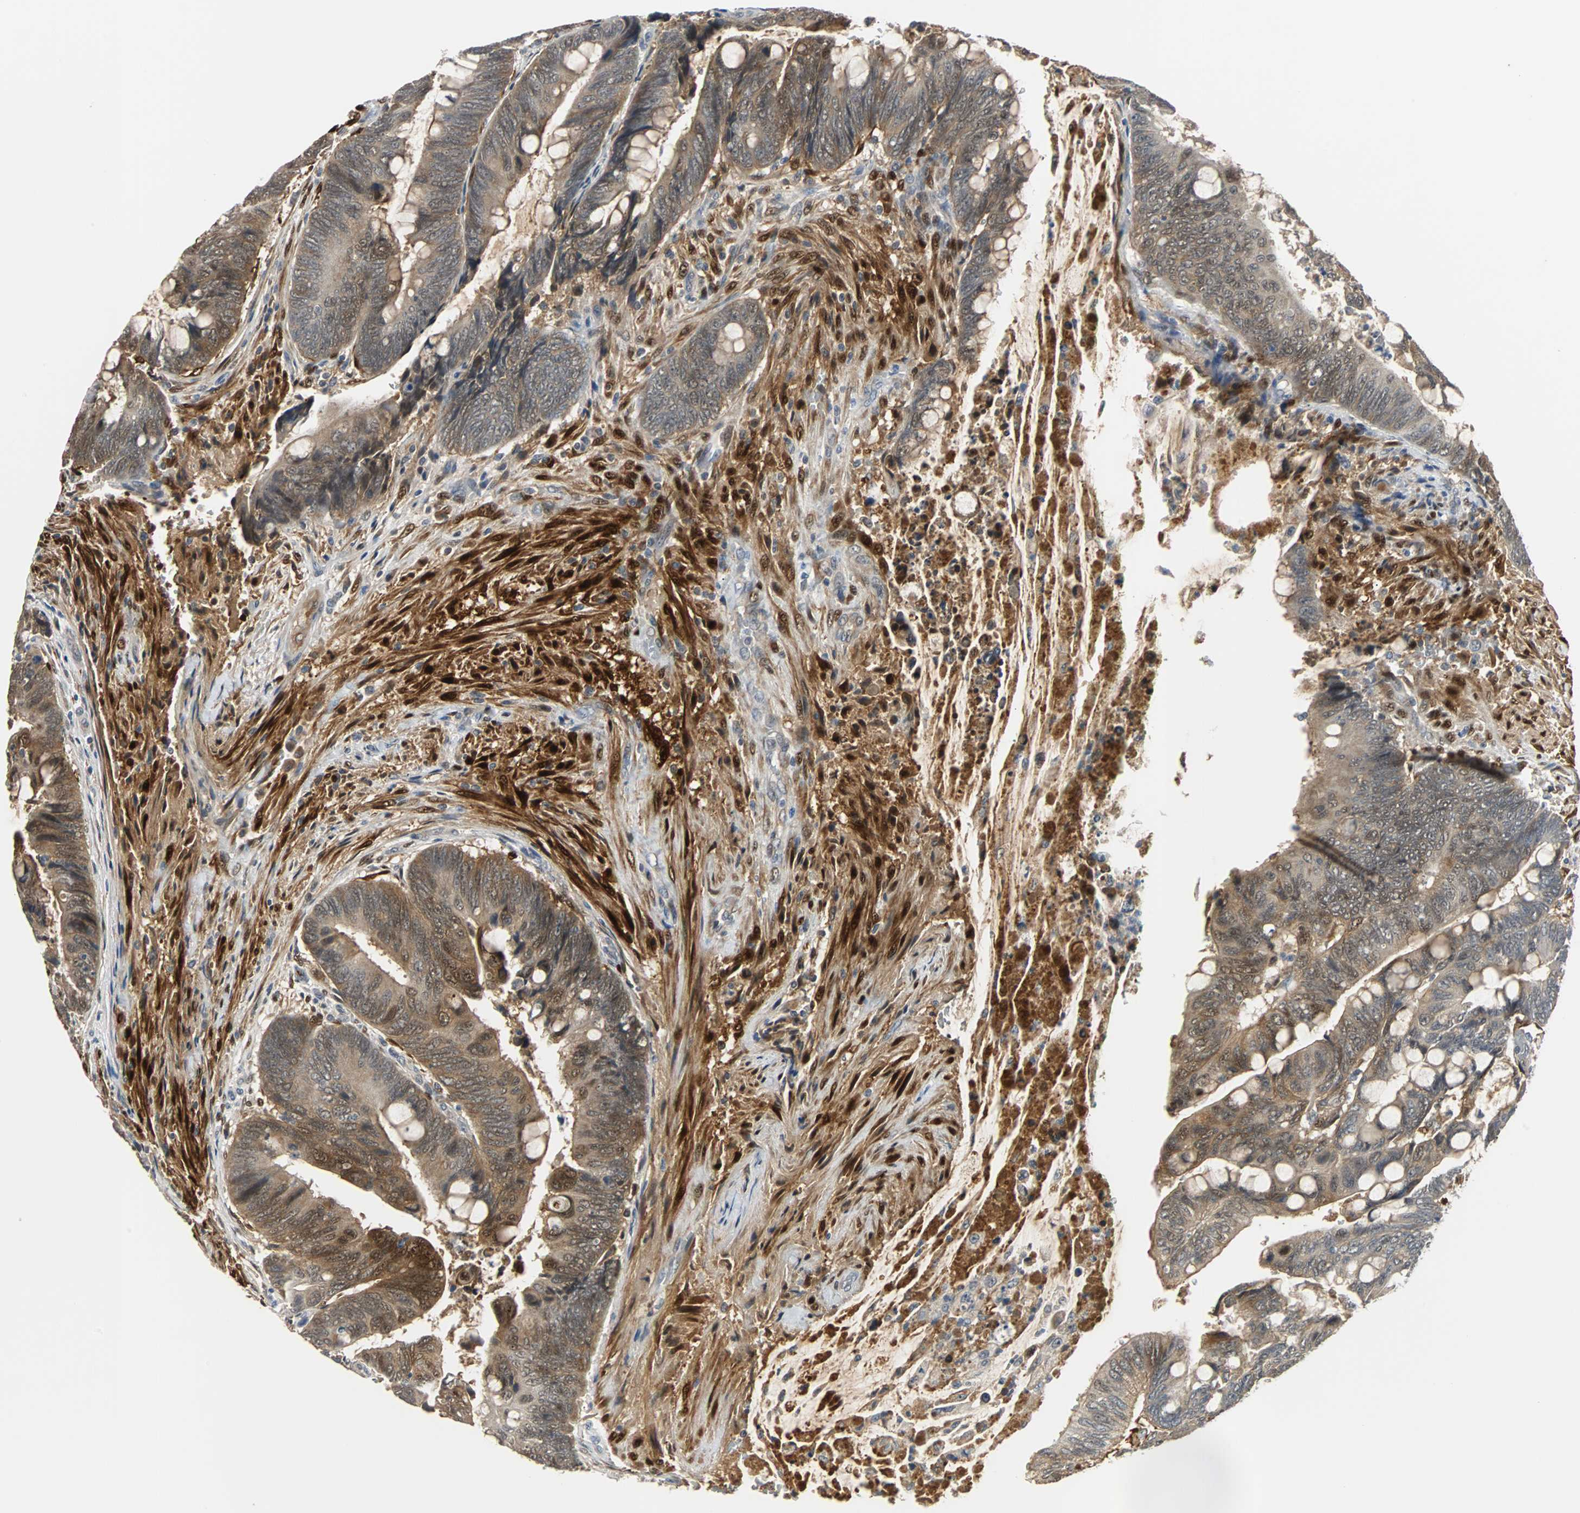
{"staining": {"intensity": "strong", "quantity": "25%-75%", "location": "cytoplasmic/membranous,nuclear"}, "tissue": "colorectal cancer", "cell_type": "Tumor cells", "image_type": "cancer", "snomed": [{"axis": "morphology", "description": "Normal tissue, NOS"}, {"axis": "morphology", "description": "Adenocarcinoma, NOS"}, {"axis": "topography", "description": "Rectum"}], "caption": "The micrograph reveals staining of adenocarcinoma (colorectal), revealing strong cytoplasmic/membranous and nuclear protein positivity (brown color) within tumor cells.", "gene": "FHL2", "patient": {"sex": "male", "age": 92}}